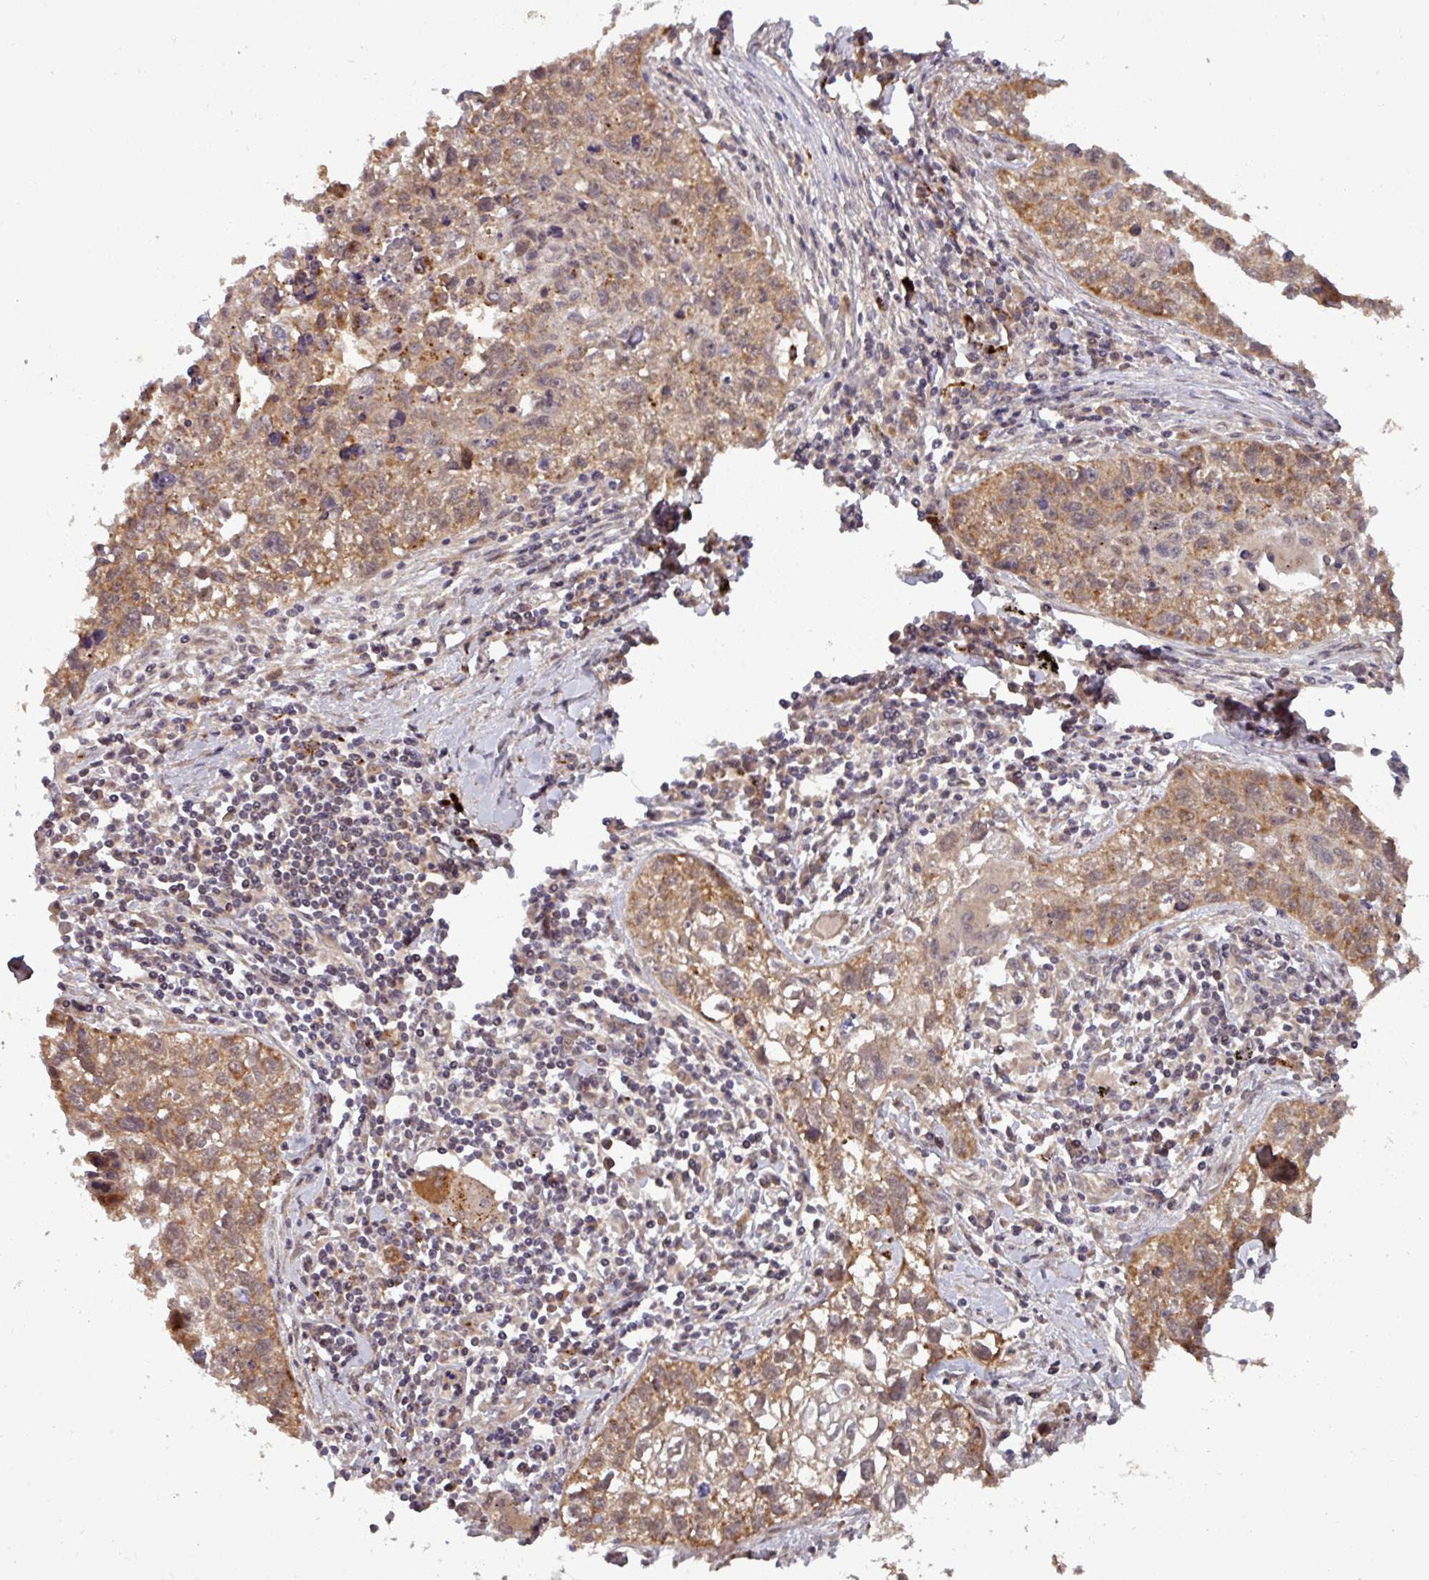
{"staining": {"intensity": "moderate", "quantity": ">75%", "location": "cytoplasmic/membranous,nuclear"}, "tissue": "lung cancer", "cell_type": "Tumor cells", "image_type": "cancer", "snomed": [{"axis": "morphology", "description": "Squamous cell carcinoma, NOS"}, {"axis": "topography", "description": "Lung"}], "caption": "This photomicrograph demonstrates IHC staining of squamous cell carcinoma (lung), with medium moderate cytoplasmic/membranous and nuclear positivity in approximately >75% of tumor cells.", "gene": "PUS1", "patient": {"sex": "male", "age": 74}}